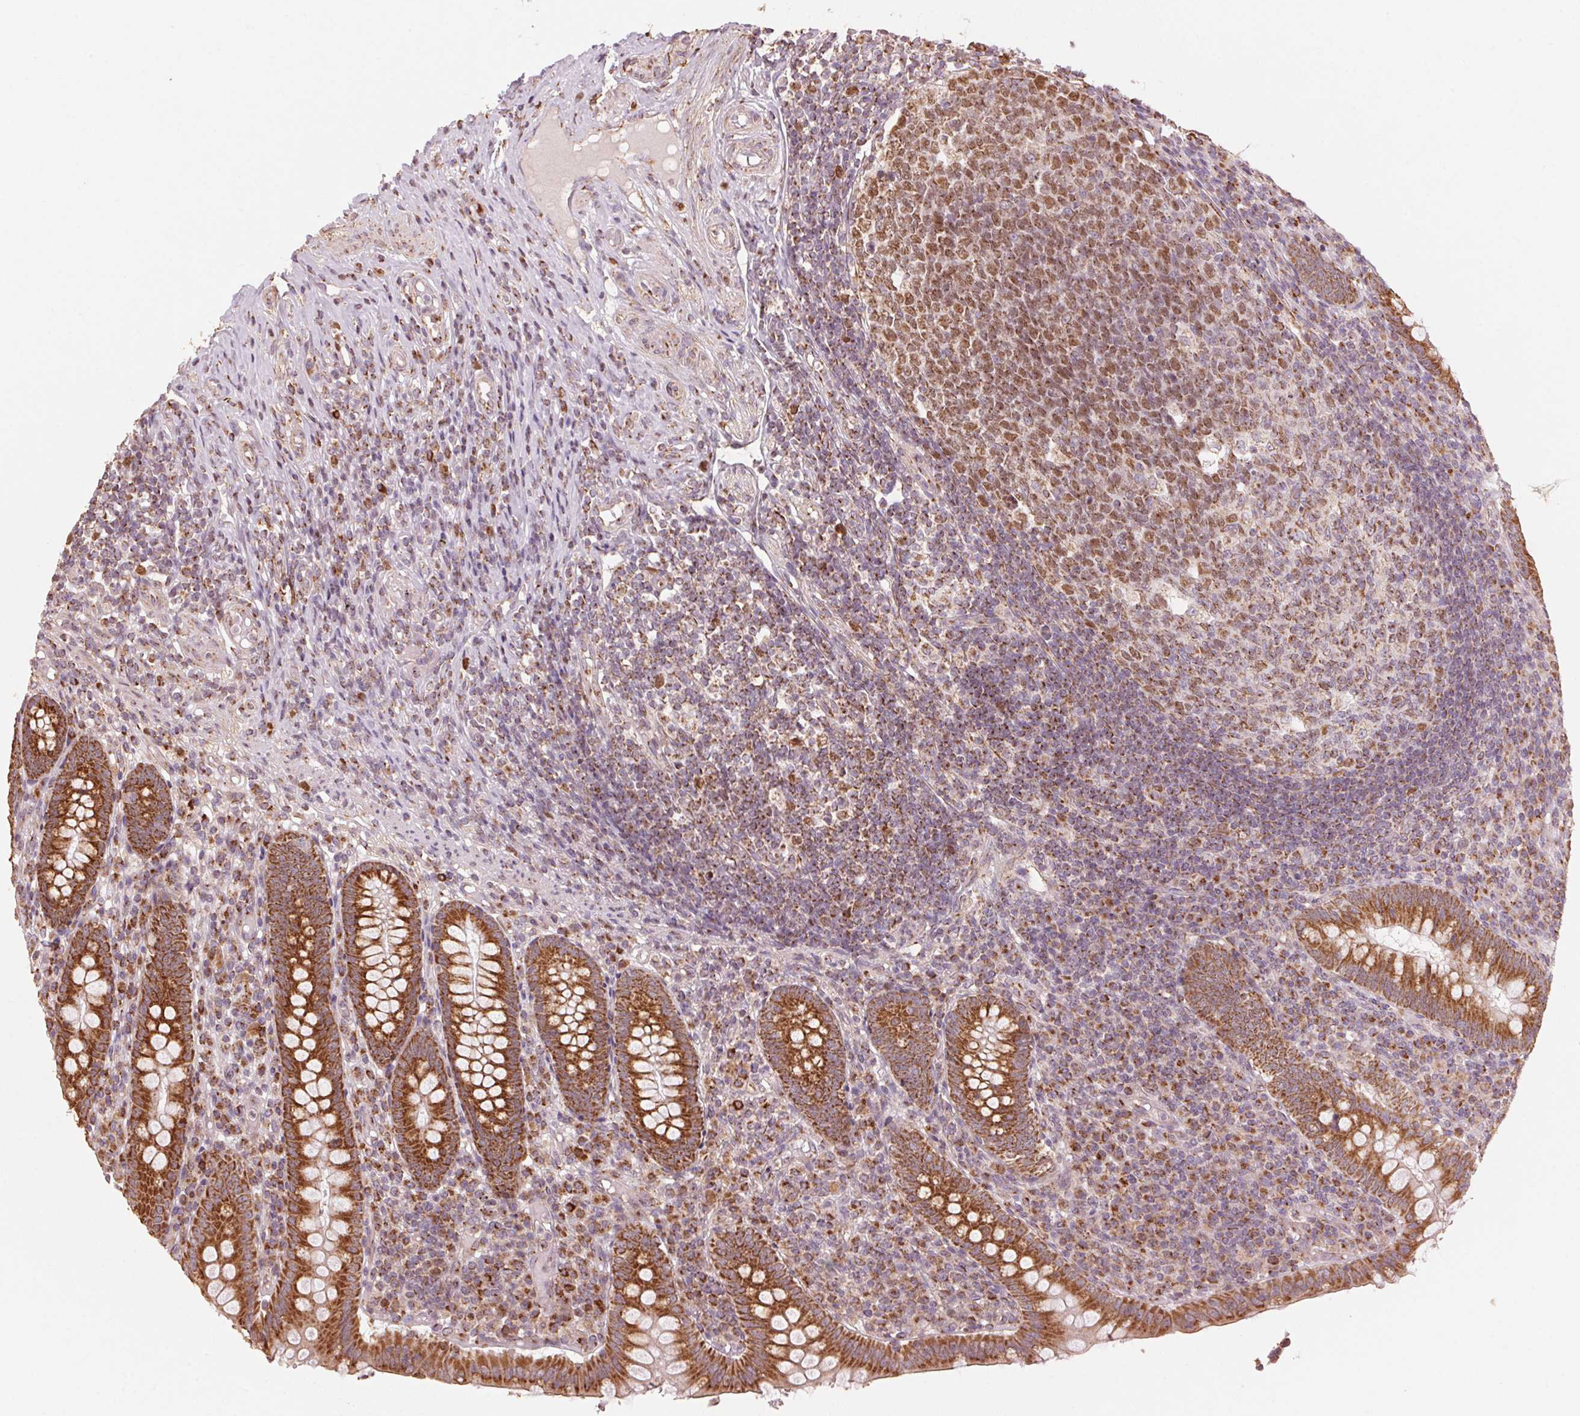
{"staining": {"intensity": "strong", "quantity": ">75%", "location": "cytoplasmic/membranous"}, "tissue": "appendix", "cell_type": "Glandular cells", "image_type": "normal", "snomed": [{"axis": "morphology", "description": "Normal tissue, NOS"}, {"axis": "topography", "description": "Appendix"}], "caption": "Immunohistochemistry (IHC) of unremarkable human appendix exhibits high levels of strong cytoplasmic/membranous positivity in approximately >75% of glandular cells.", "gene": "TOMM70", "patient": {"sex": "male", "age": 18}}